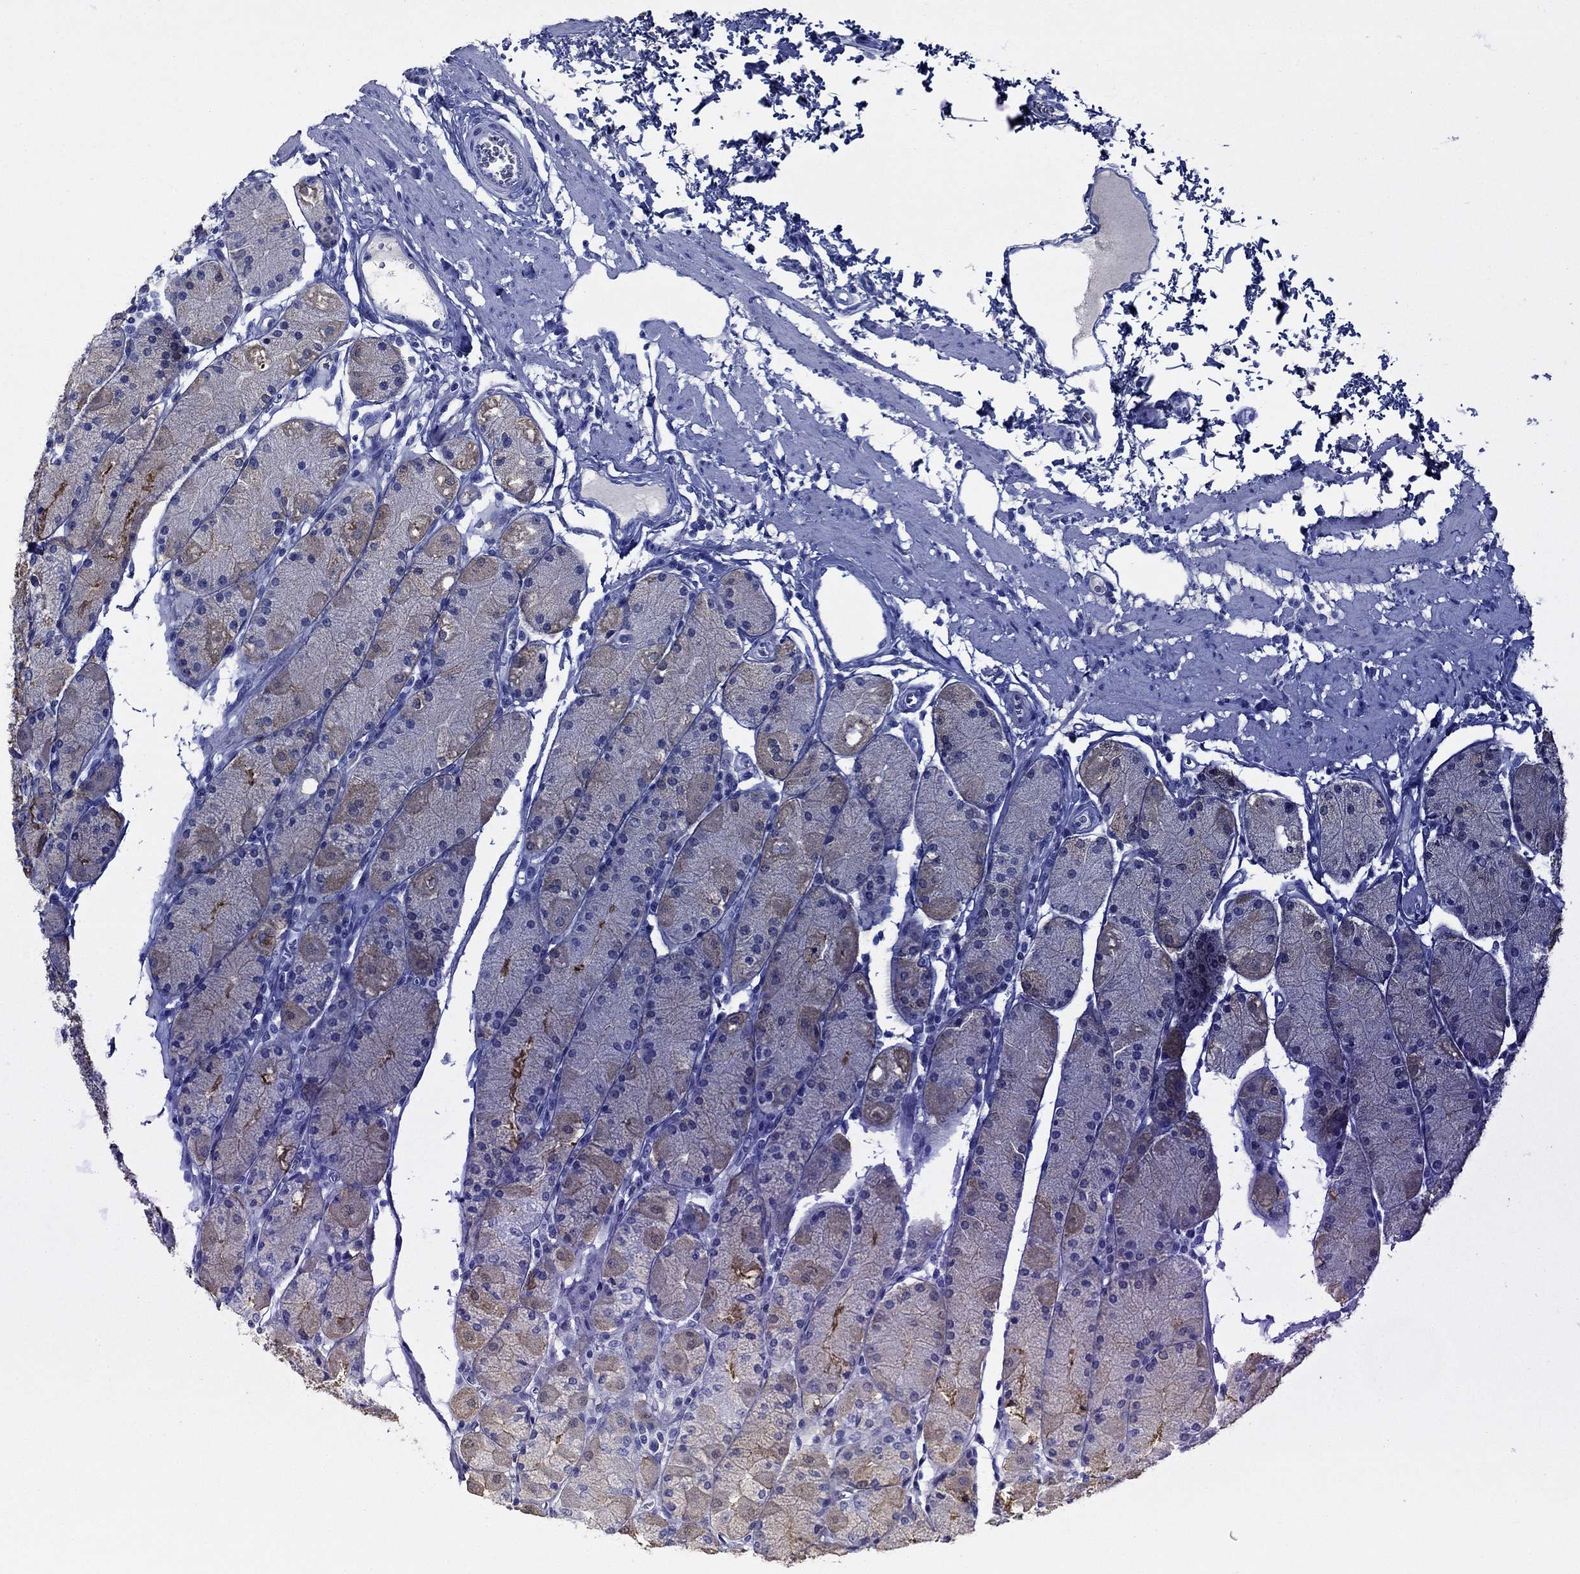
{"staining": {"intensity": "moderate", "quantity": "<25%", "location": "cytoplasmic/membranous"}, "tissue": "stomach", "cell_type": "Glandular cells", "image_type": "normal", "snomed": [{"axis": "morphology", "description": "Normal tissue, NOS"}, {"axis": "topography", "description": "Stomach, upper"}], "caption": "Glandular cells display low levels of moderate cytoplasmic/membranous staining in approximately <25% of cells in unremarkable stomach. (Brightfield microscopy of DAB IHC at high magnification).", "gene": "ODF4", "patient": {"sex": "male", "age": 69}}